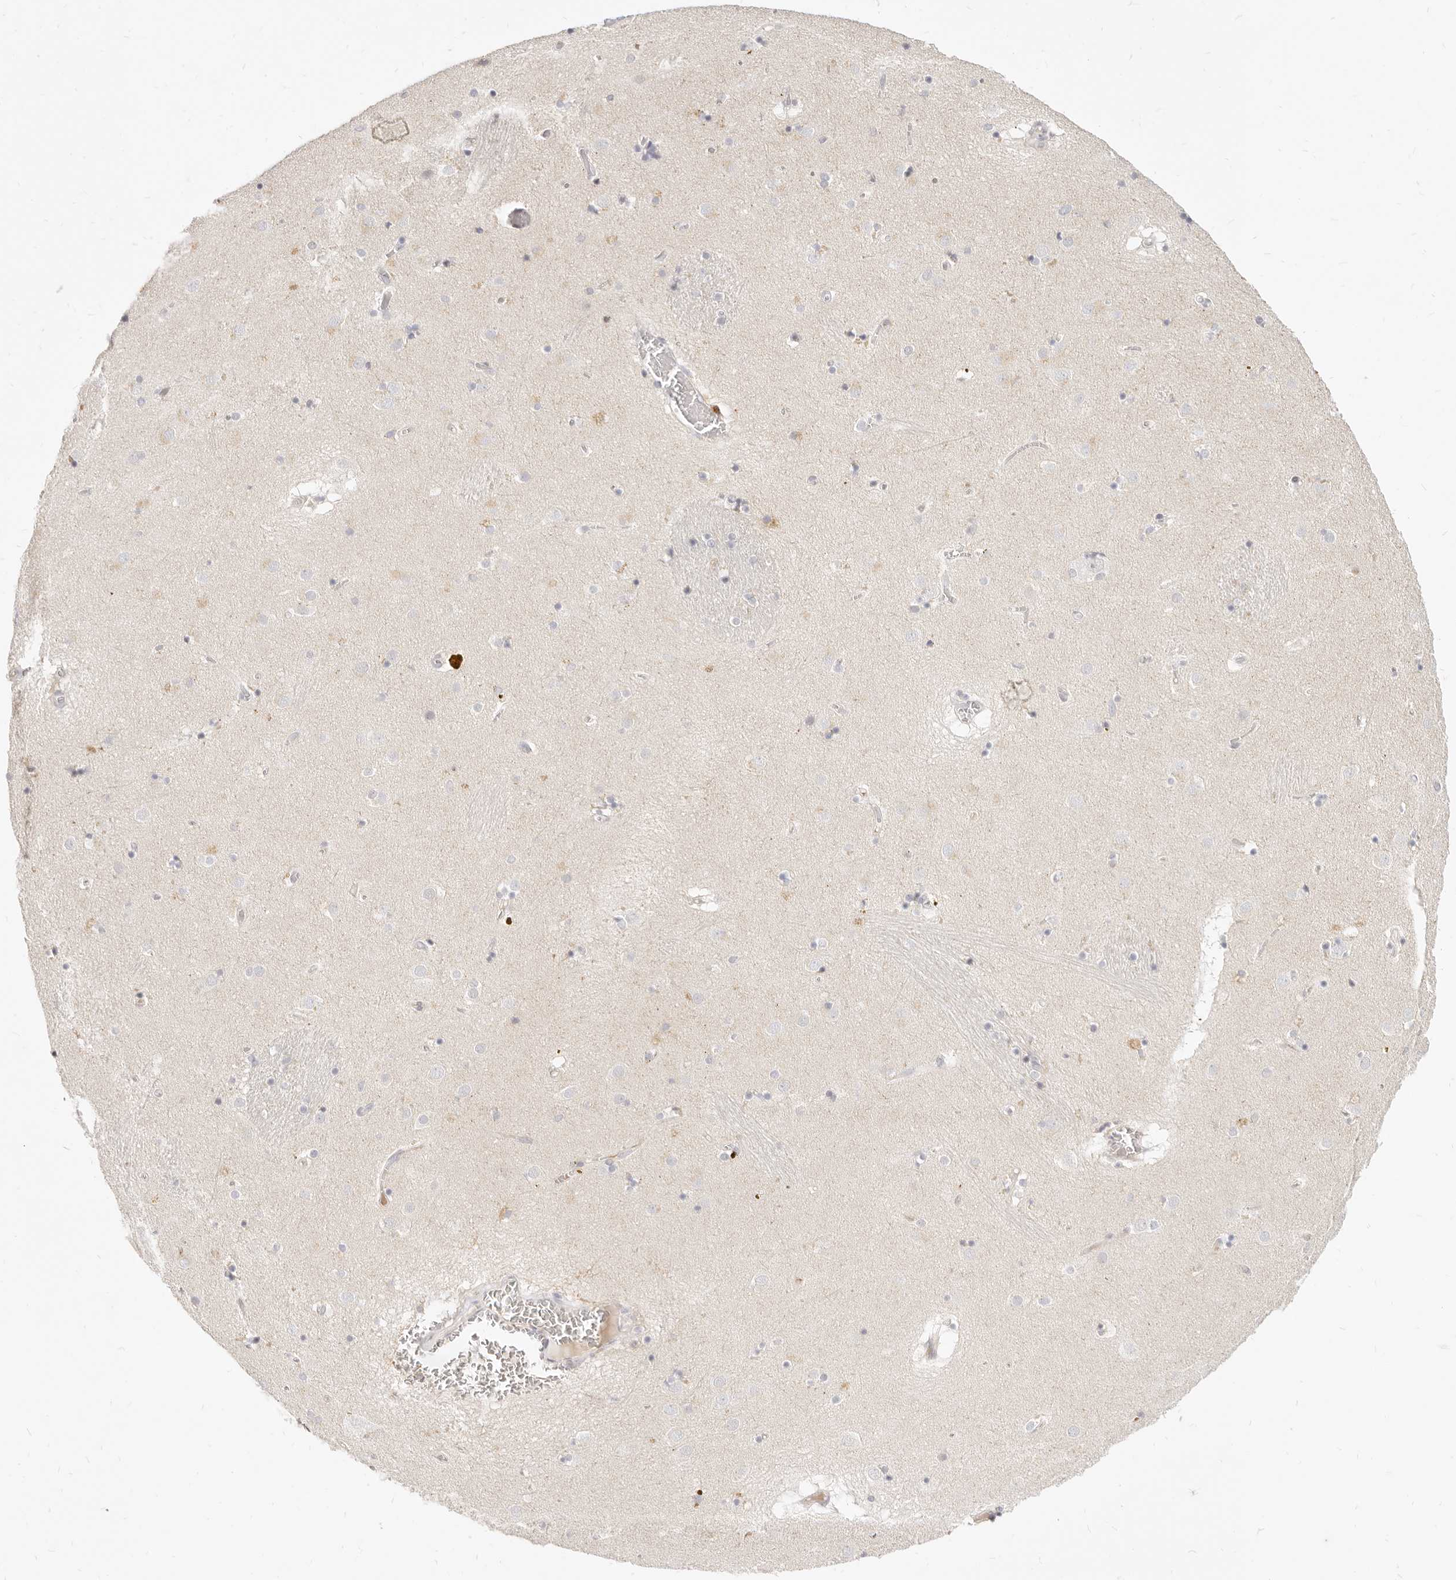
{"staining": {"intensity": "negative", "quantity": "none", "location": "none"}, "tissue": "caudate", "cell_type": "Glial cells", "image_type": "normal", "snomed": [{"axis": "morphology", "description": "Normal tissue, NOS"}, {"axis": "topography", "description": "Lateral ventricle wall"}], "caption": "An image of caudate stained for a protein exhibits no brown staining in glial cells. The staining is performed using DAB (3,3'-diaminobenzidine) brown chromogen with nuclei counter-stained in using hematoxylin.", "gene": "LTB4R2", "patient": {"sex": "male", "age": 70}}